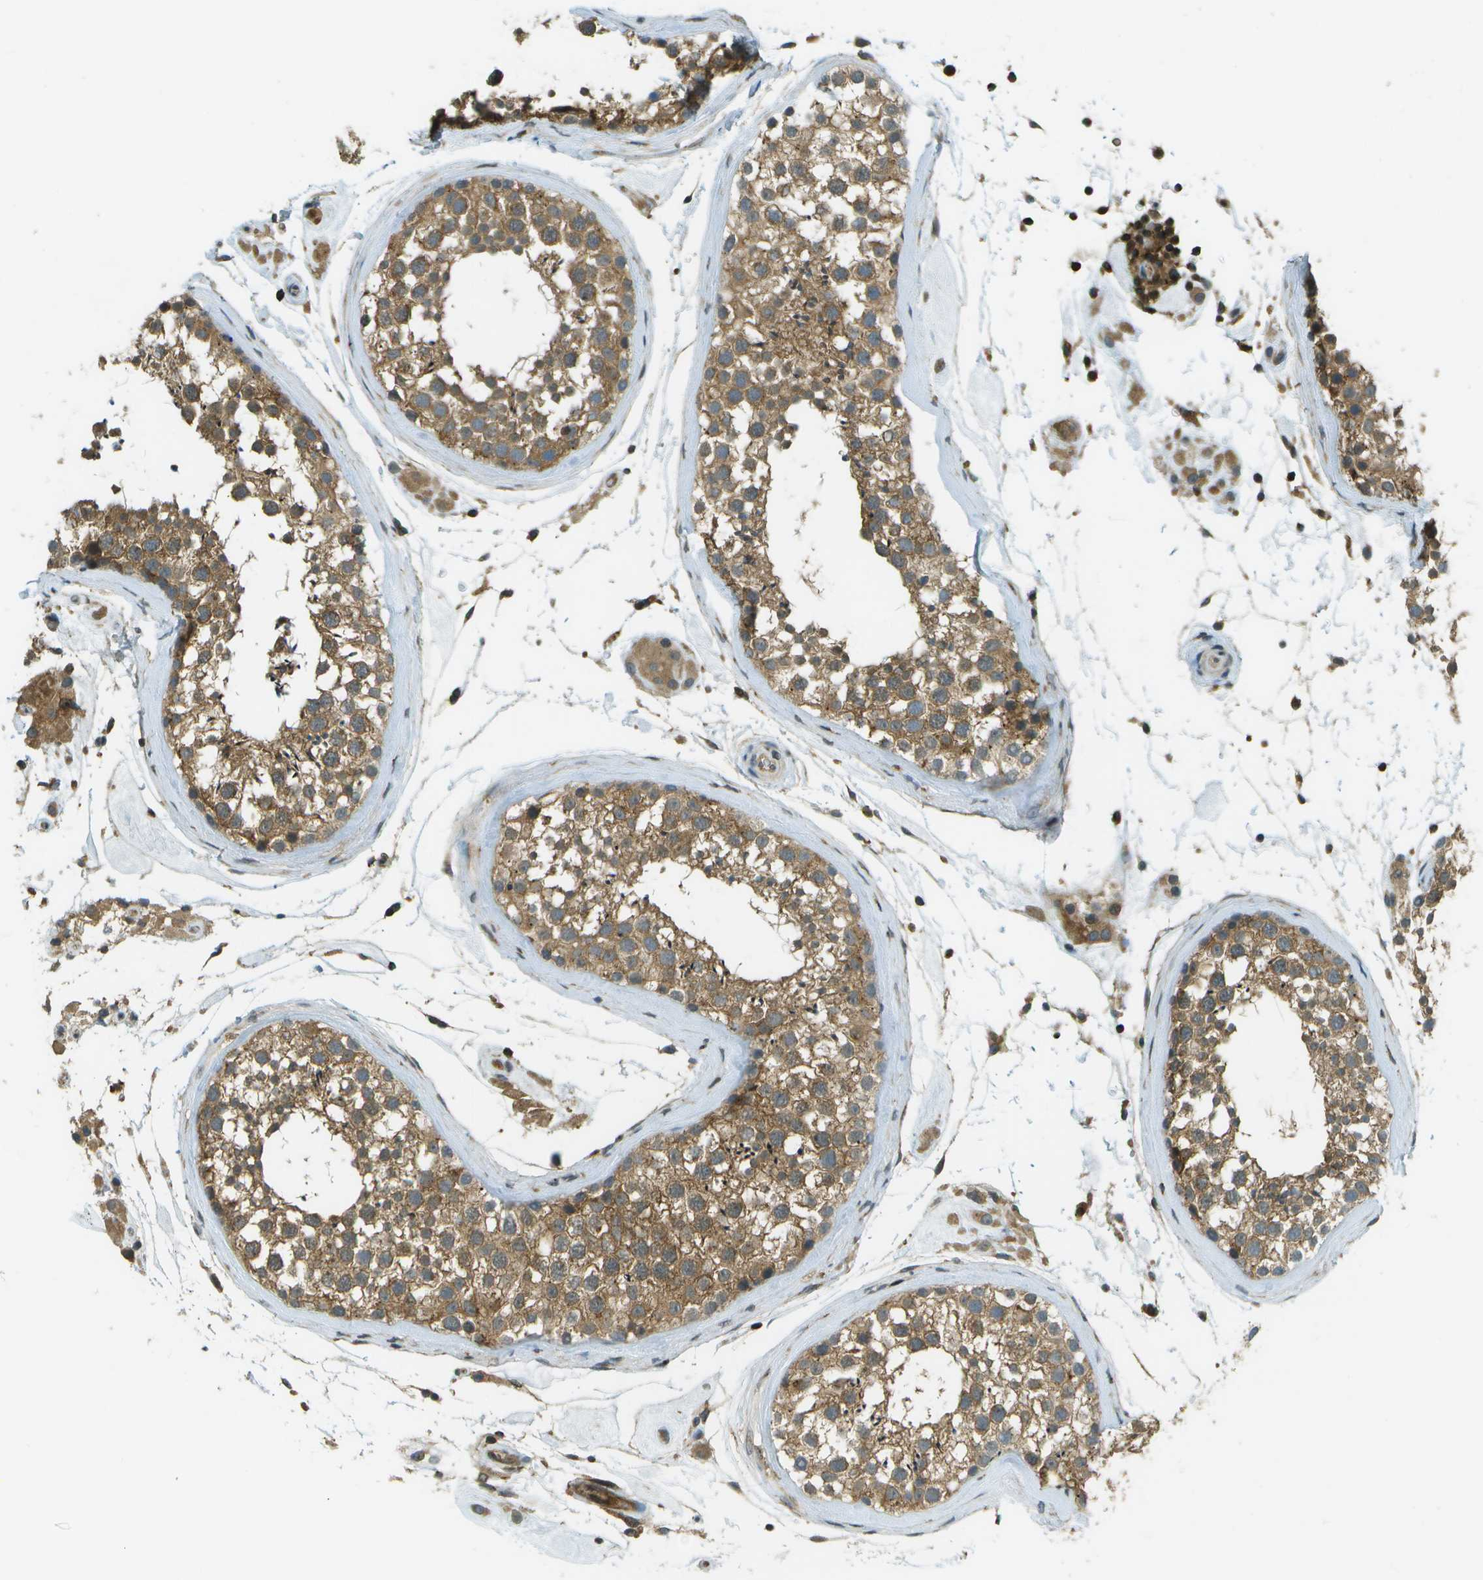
{"staining": {"intensity": "moderate", "quantity": ">75%", "location": "cytoplasmic/membranous"}, "tissue": "testis", "cell_type": "Cells in seminiferous ducts", "image_type": "normal", "snomed": [{"axis": "morphology", "description": "Normal tissue, NOS"}, {"axis": "topography", "description": "Testis"}], "caption": "This is a photomicrograph of IHC staining of benign testis, which shows moderate positivity in the cytoplasmic/membranous of cells in seminiferous ducts.", "gene": "TMTC1", "patient": {"sex": "male", "age": 46}}